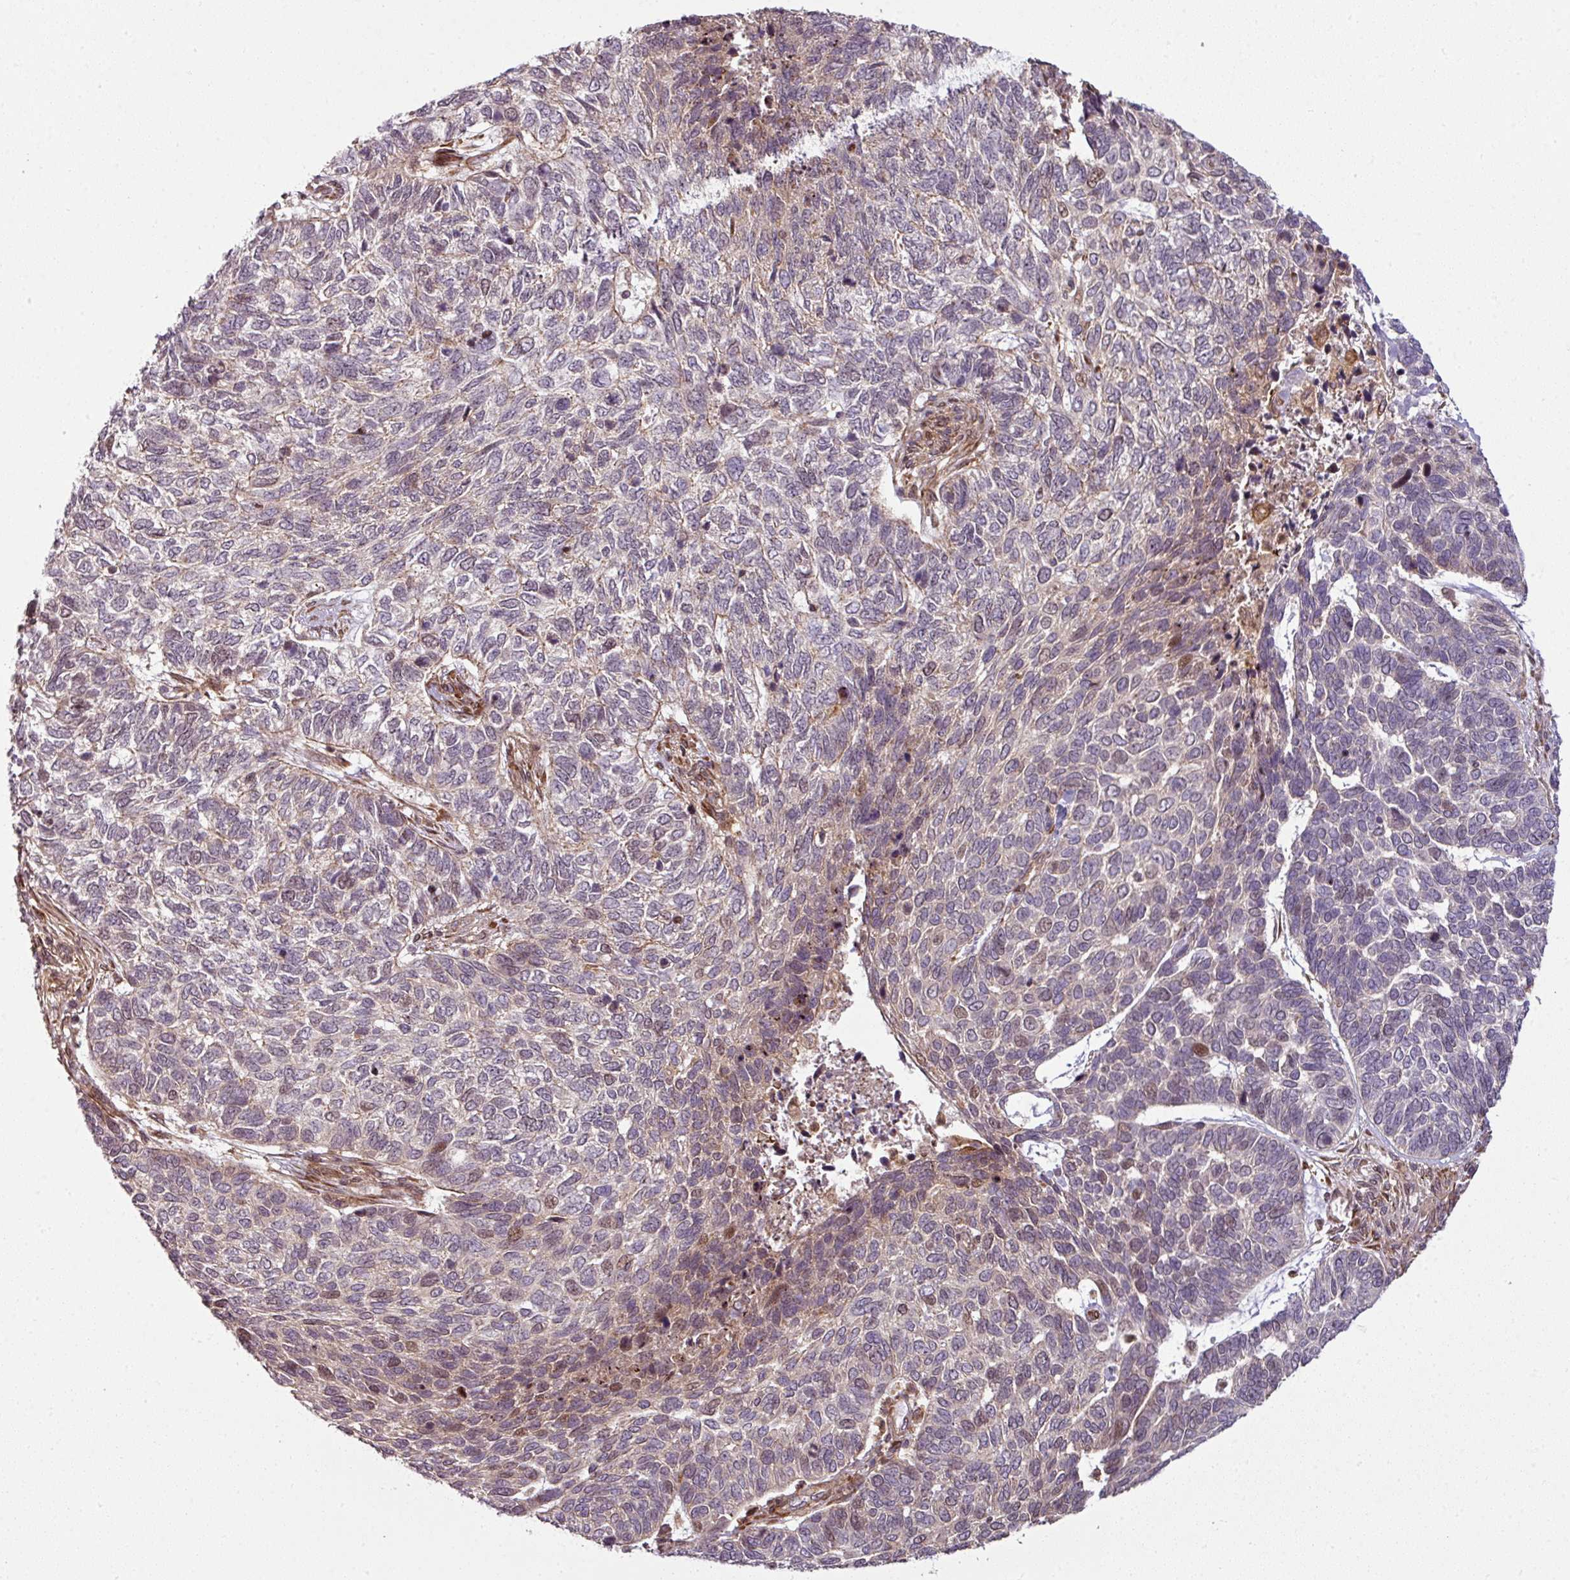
{"staining": {"intensity": "negative", "quantity": "none", "location": "none"}, "tissue": "skin cancer", "cell_type": "Tumor cells", "image_type": "cancer", "snomed": [{"axis": "morphology", "description": "Basal cell carcinoma"}, {"axis": "topography", "description": "Skin"}], "caption": "Immunohistochemical staining of human basal cell carcinoma (skin) demonstrates no significant positivity in tumor cells.", "gene": "ATAT1", "patient": {"sex": "female", "age": 65}}